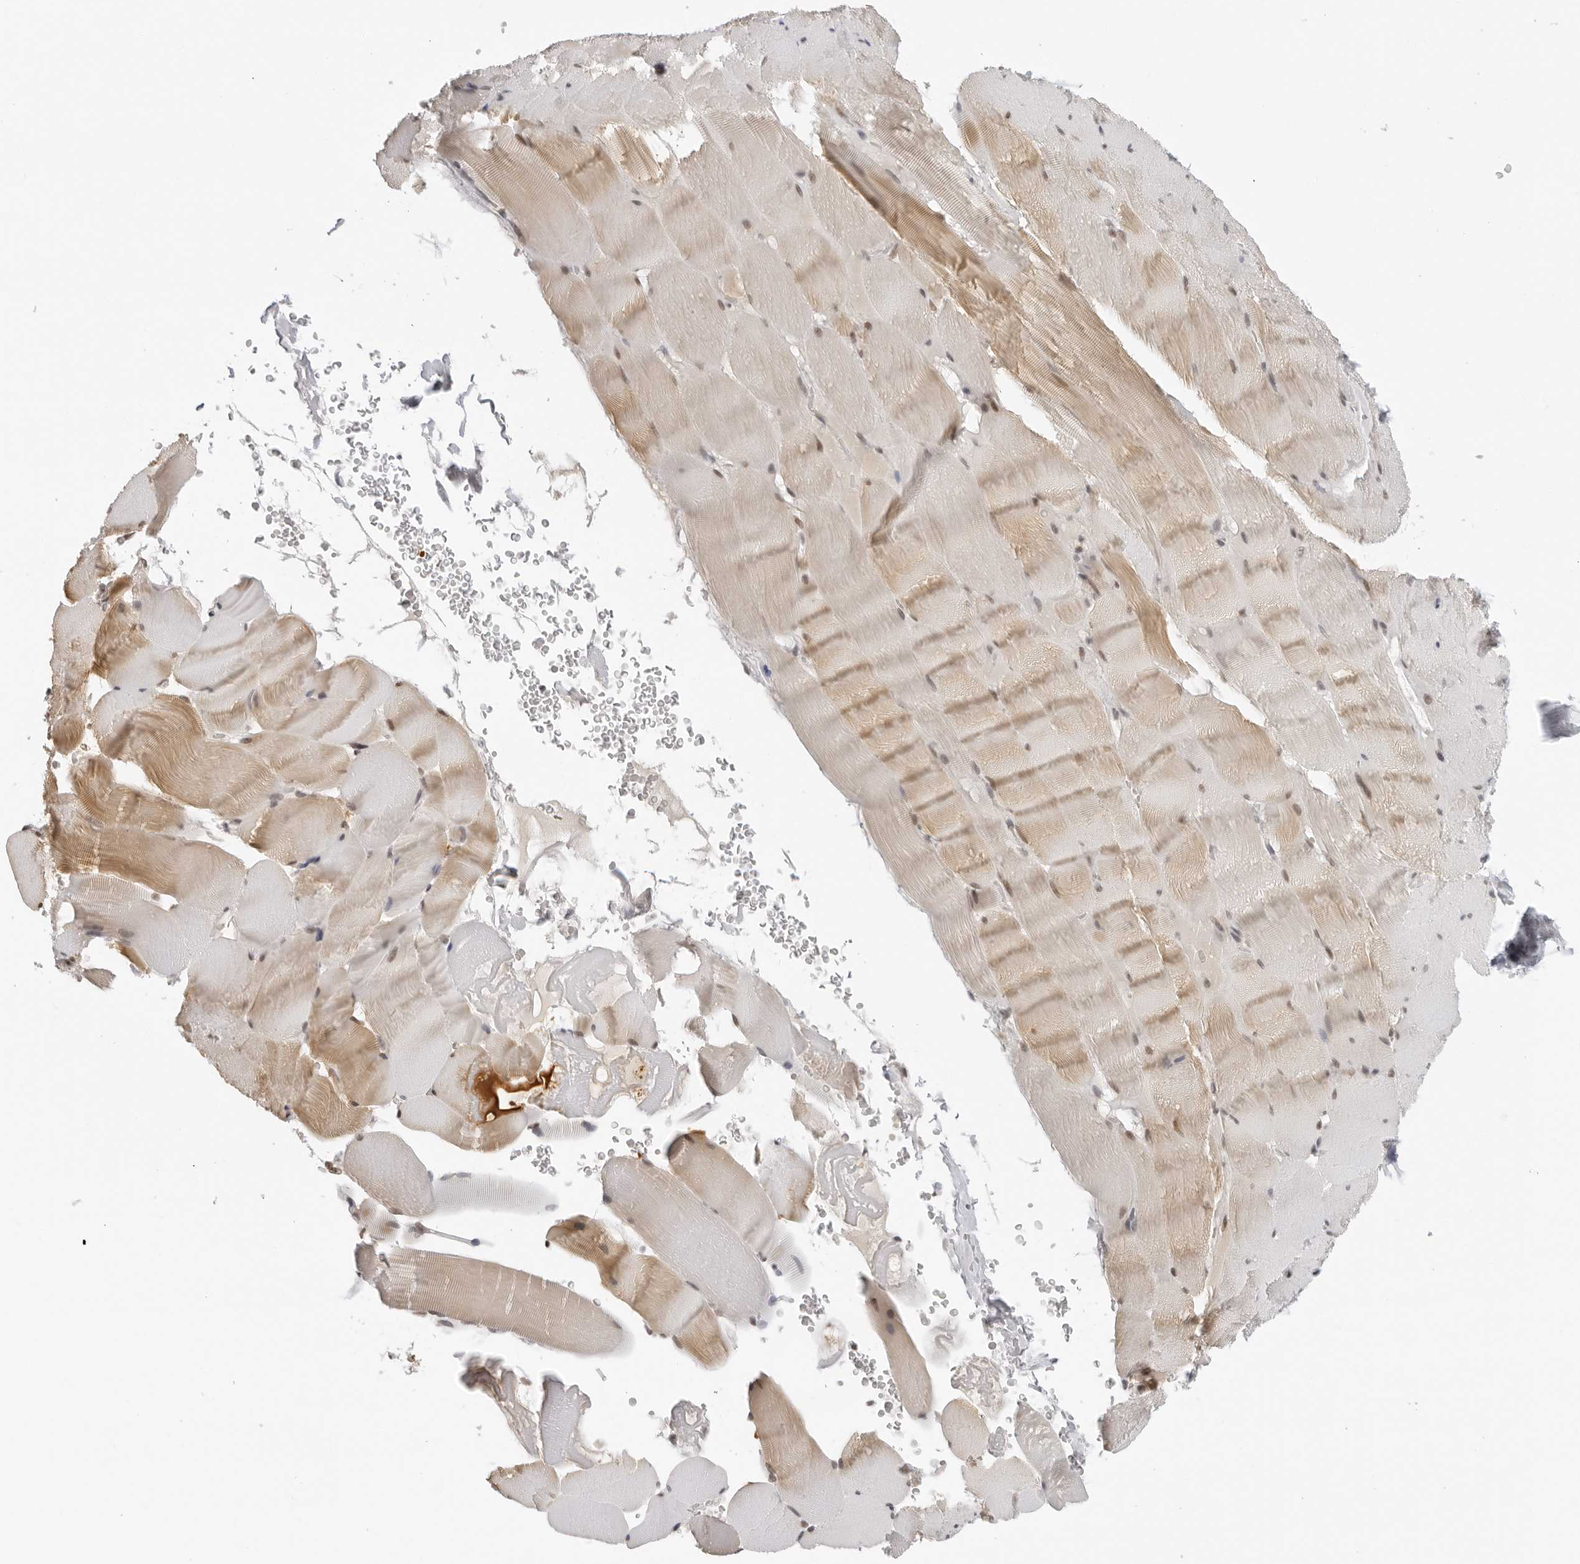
{"staining": {"intensity": "moderate", "quantity": "25%-75%", "location": "cytoplasmic/membranous,nuclear"}, "tissue": "skeletal muscle", "cell_type": "Myocytes", "image_type": "normal", "snomed": [{"axis": "morphology", "description": "Normal tissue, NOS"}, {"axis": "topography", "description": "Skeletal muscle"}], "caption": "Protein expression analysis of unremarkable human skeletal muscle reveals moderate cytoplasmic/membranous,nuclear staining in about 25%-75% of myocytes. Ihc stains the protein in brown and the nuclei are stained blue.", "gene": "MSH6", "patient": {"sex": "male", "age": 62}}